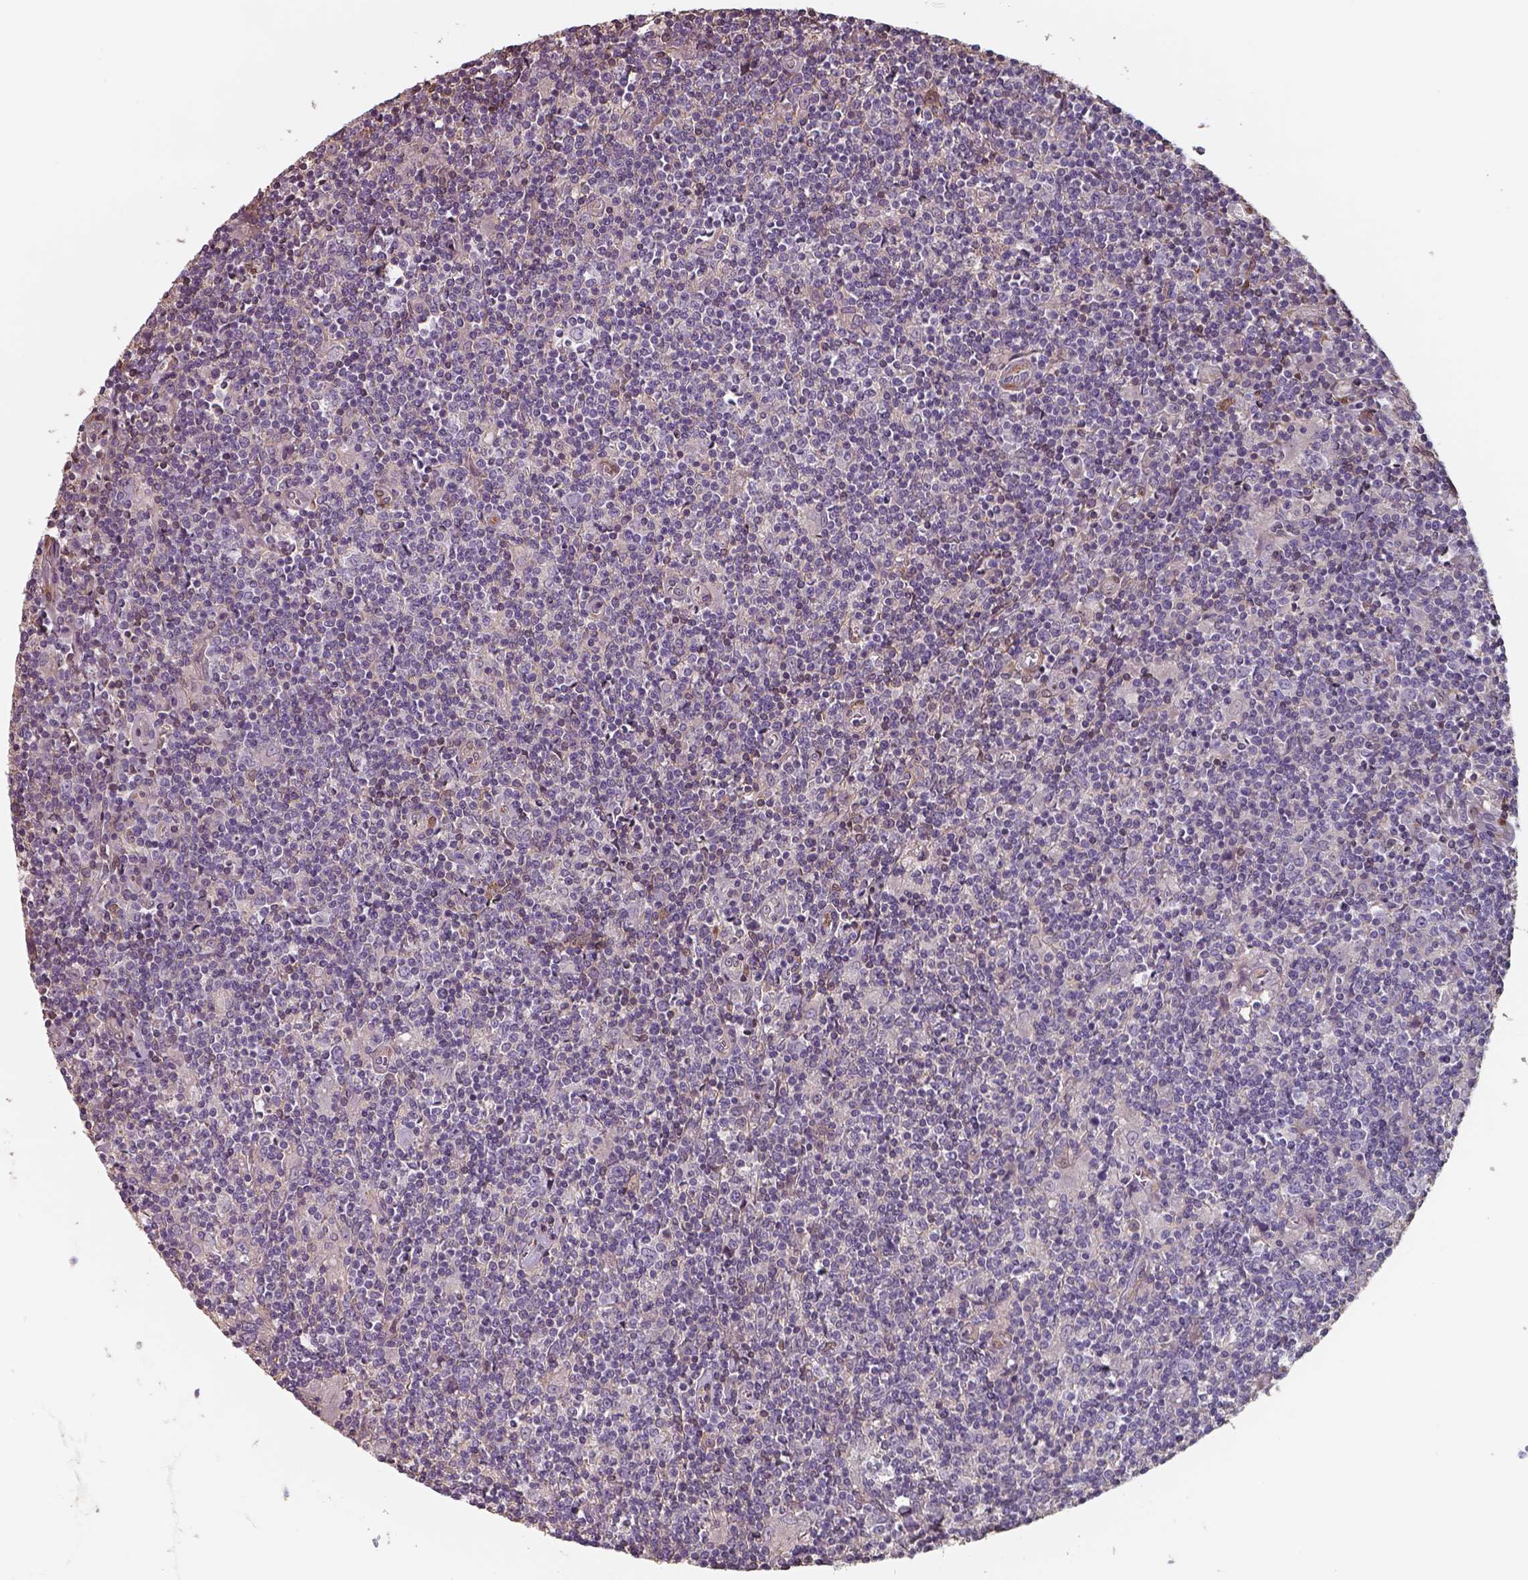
{"staining": {"intensity": "negative", "quantity": "none", "location": "none"}, "tissue": "lymphoma", "cell_type": "Tumor cells", "image_type": "cancer", "snomed": [{"axis": "morphology", "description": "Hodgkin's disease, NOS"}, {"axis": "topography", "description": "Lymph node"}], "caption": "High magnification brightfield microscopy of Hodgkin's disease stained with DAB (brown) and counterstained with hematoxylin (blue): tumor cells show no significant staining. (Immunohistochemistry (ihc), brightfield microscopy, high magnification).", "gene": "ISYNA1", "patient": {"sex": "male", "age": 40}}